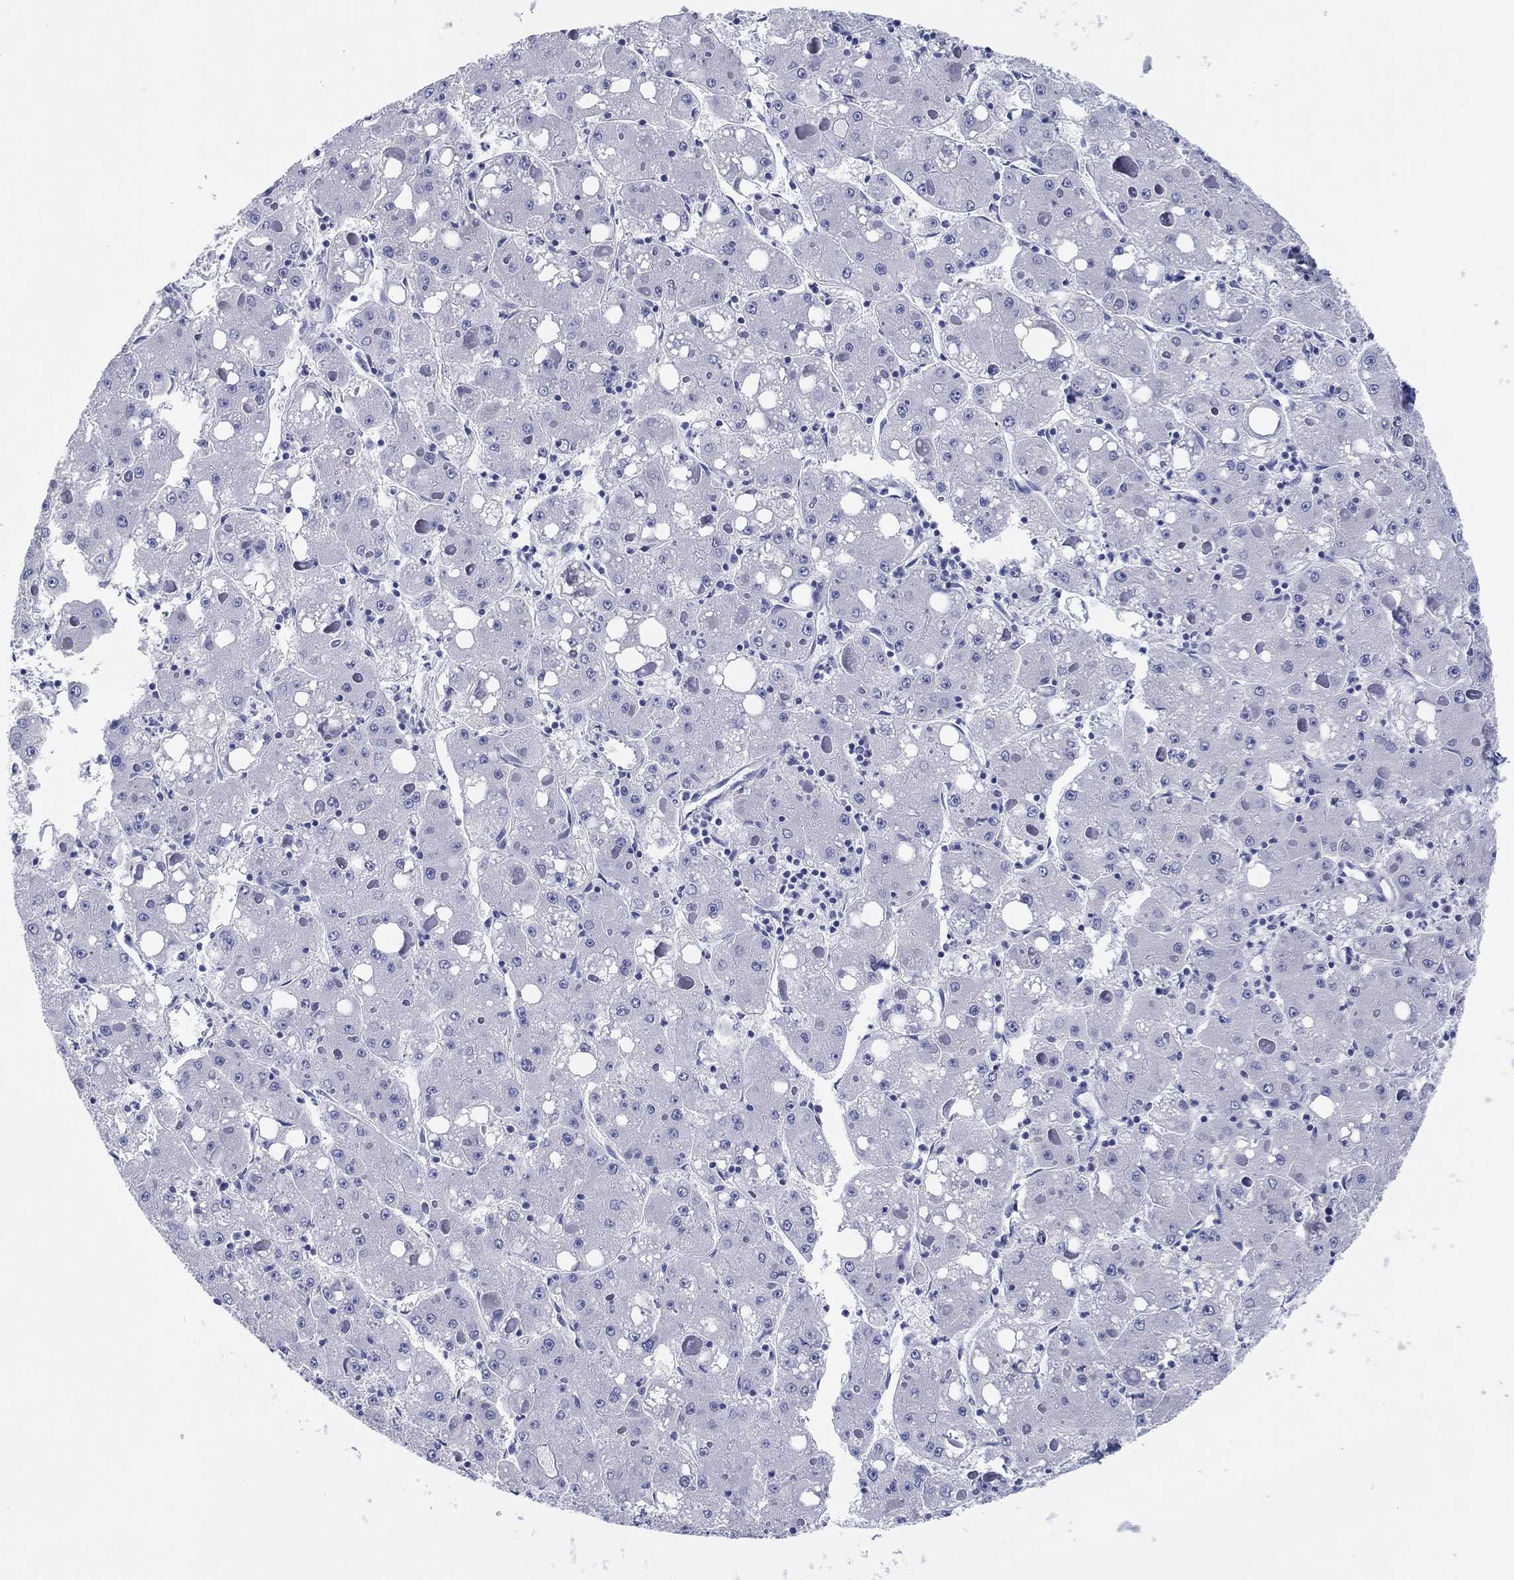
{"staining": {"intensity": "negative", "quantity": "none", "location": "none"}, "tissue": "liver cancer", "cell_type": "Tumor cells", "image_type": "cancer", "snomed": [{"axis": "morphology", "description": "Carcinoma, Hepatocellular, NOS"}, {"axis": "topography", "description": "Liver"}], "caption": "Tumor cells show no significant staining in liver cancer.", "gene": "ERICH3", "patient": {"sex": "male", "age": 73}}